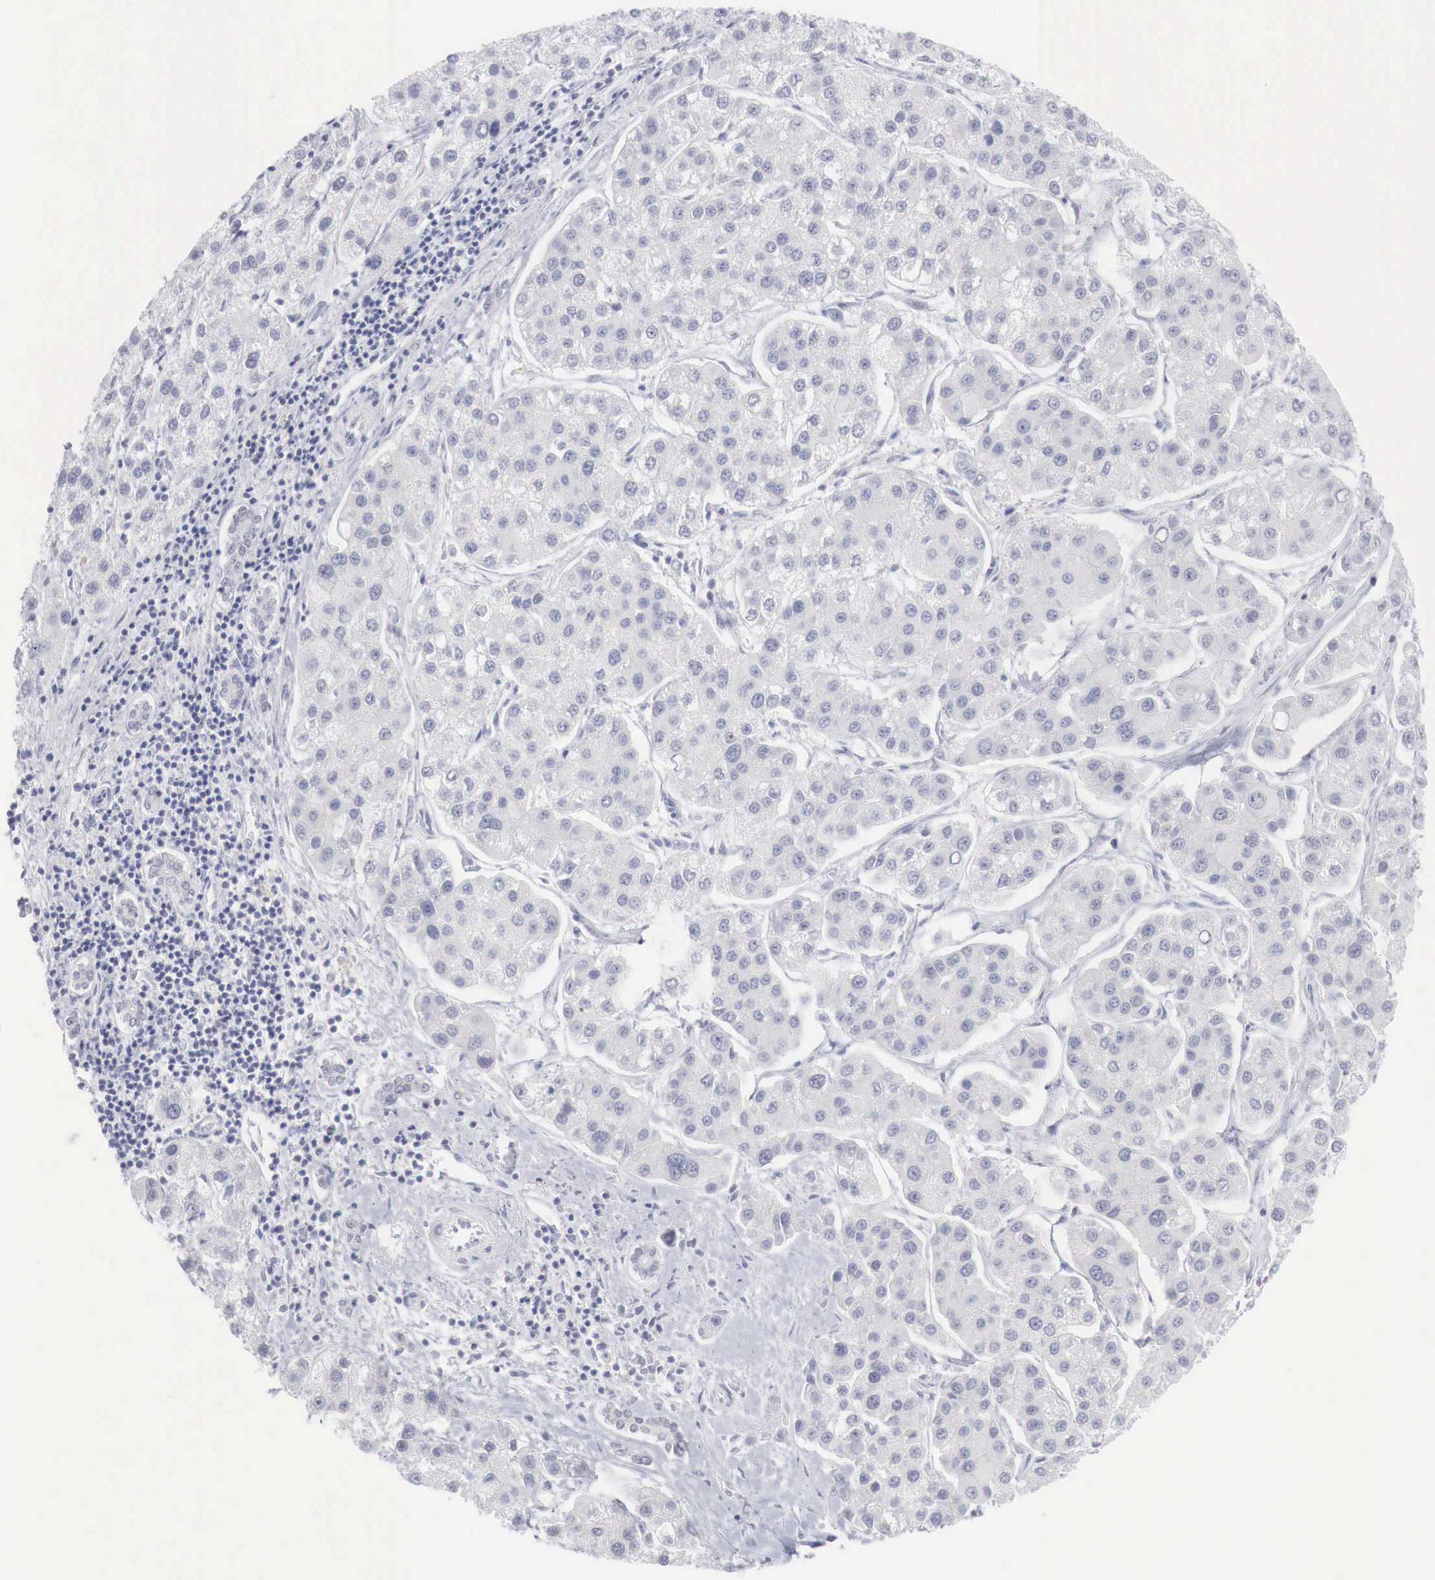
{"staining": {"intensity": "negative", "quantity": "none", "location": "none"}, "tissue": "liver cancer", "cell_type": "Tumor cells", "image_type": "cancer", "snomed": [{"axis": "morphology", "description": "Carcinoma, Hepatocellular, NOS"}, {"axis": "topography", "description": "Liver"}], "caption": "DAB (3,3'-diaminobenzidine) immunohistochemical staining of hepatocellular carcinoma (liver) exhibits no significant positivity in tumor cells.", "gene": "FOXP2", "patient": {"sex": "female", "age": 85}}